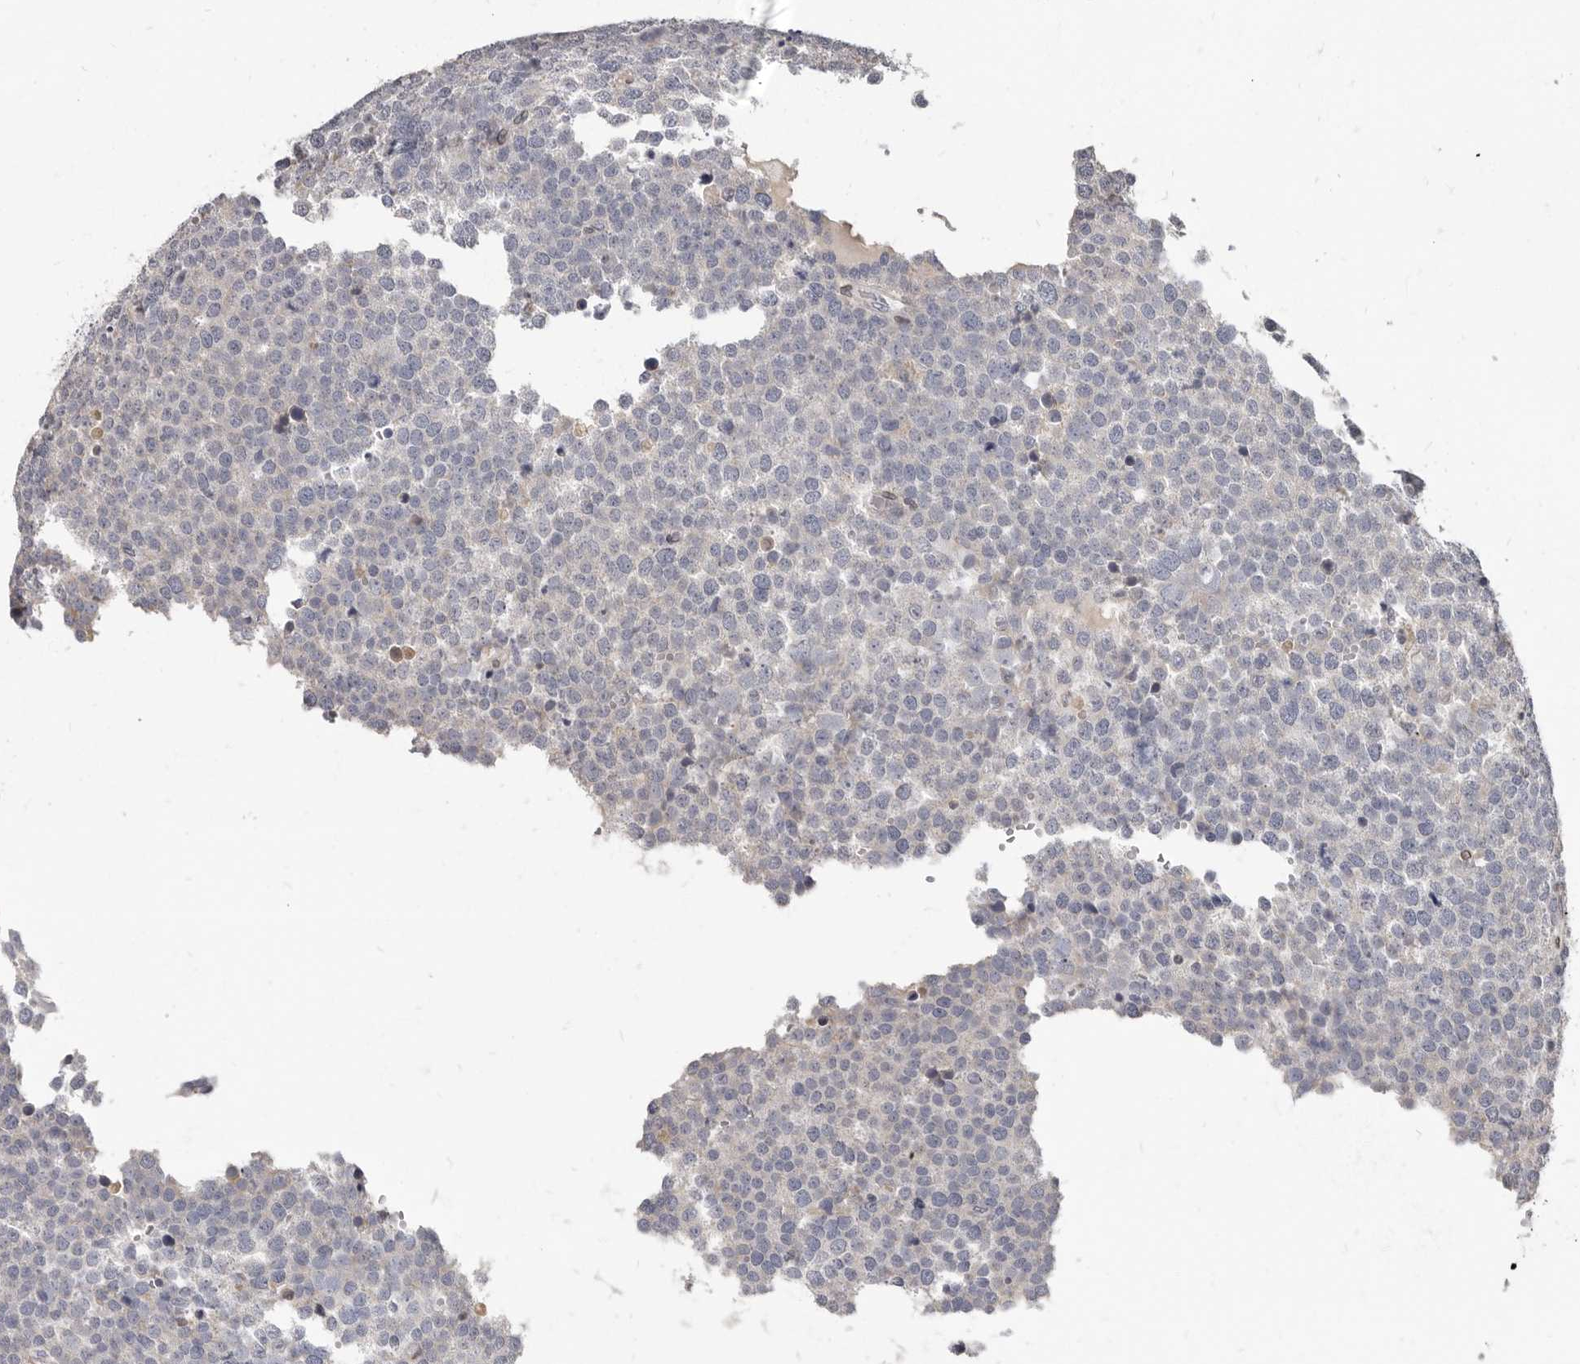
{"staining": {"intensity": "negative", "quantity": "none", "location": "none"}, "tissue": "testis cancer", "cell_type": "Tumor cells", "image_type": "cancer", "snomed": [{"axis": "morphology", "description": "Seminoma, NOS"}, {"axis": "topography", "description": "Testis"}], "caption": "The histopathology image reveals no significant expression in tumor cells of seminoma (testis).", "gene": "MRGPRF", "patient": {"sex": "male", "age": 71}}